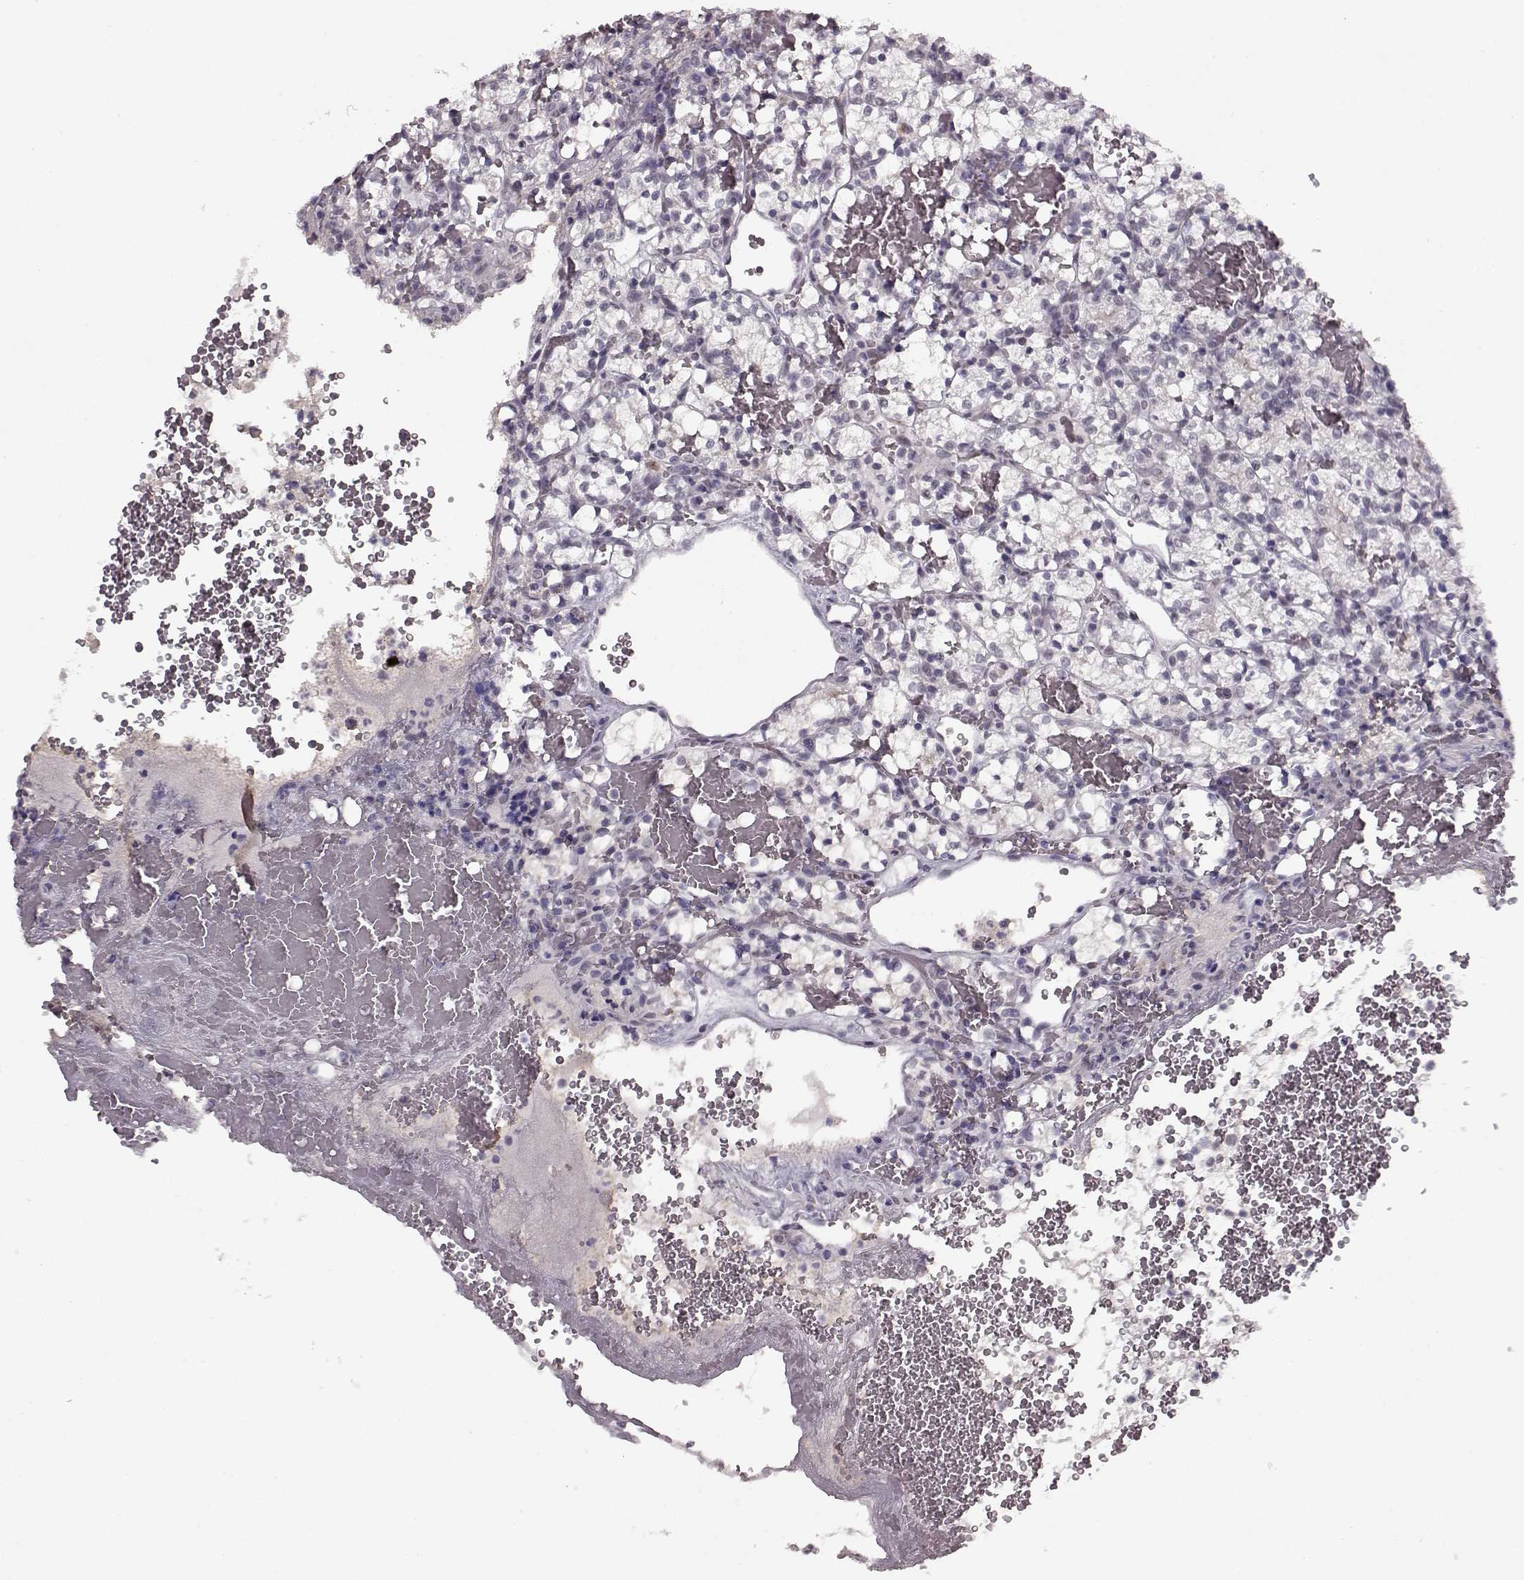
{"staining": {"intensity": "negative", "quantity": "none", "location": "none"}, "tissue": "renal cancer", "cell_type": "Tumor cells", "image_type": "cancer", "snomed": [{"axis": "morphology", "description": "Adenocarcinoma, NOS"}, {"axis": "topography", "description": "Kidney"}], "caption": "IHC photomicrograph of renal cancer stained for a protein (brown), which shows no positivity in tumor cells. (DAB (3,3'-diaminobenzidine) immunohistochemistry, high magnification).", "gene": "RP1L1", "patient": {"sex": "female", "age": 69}}